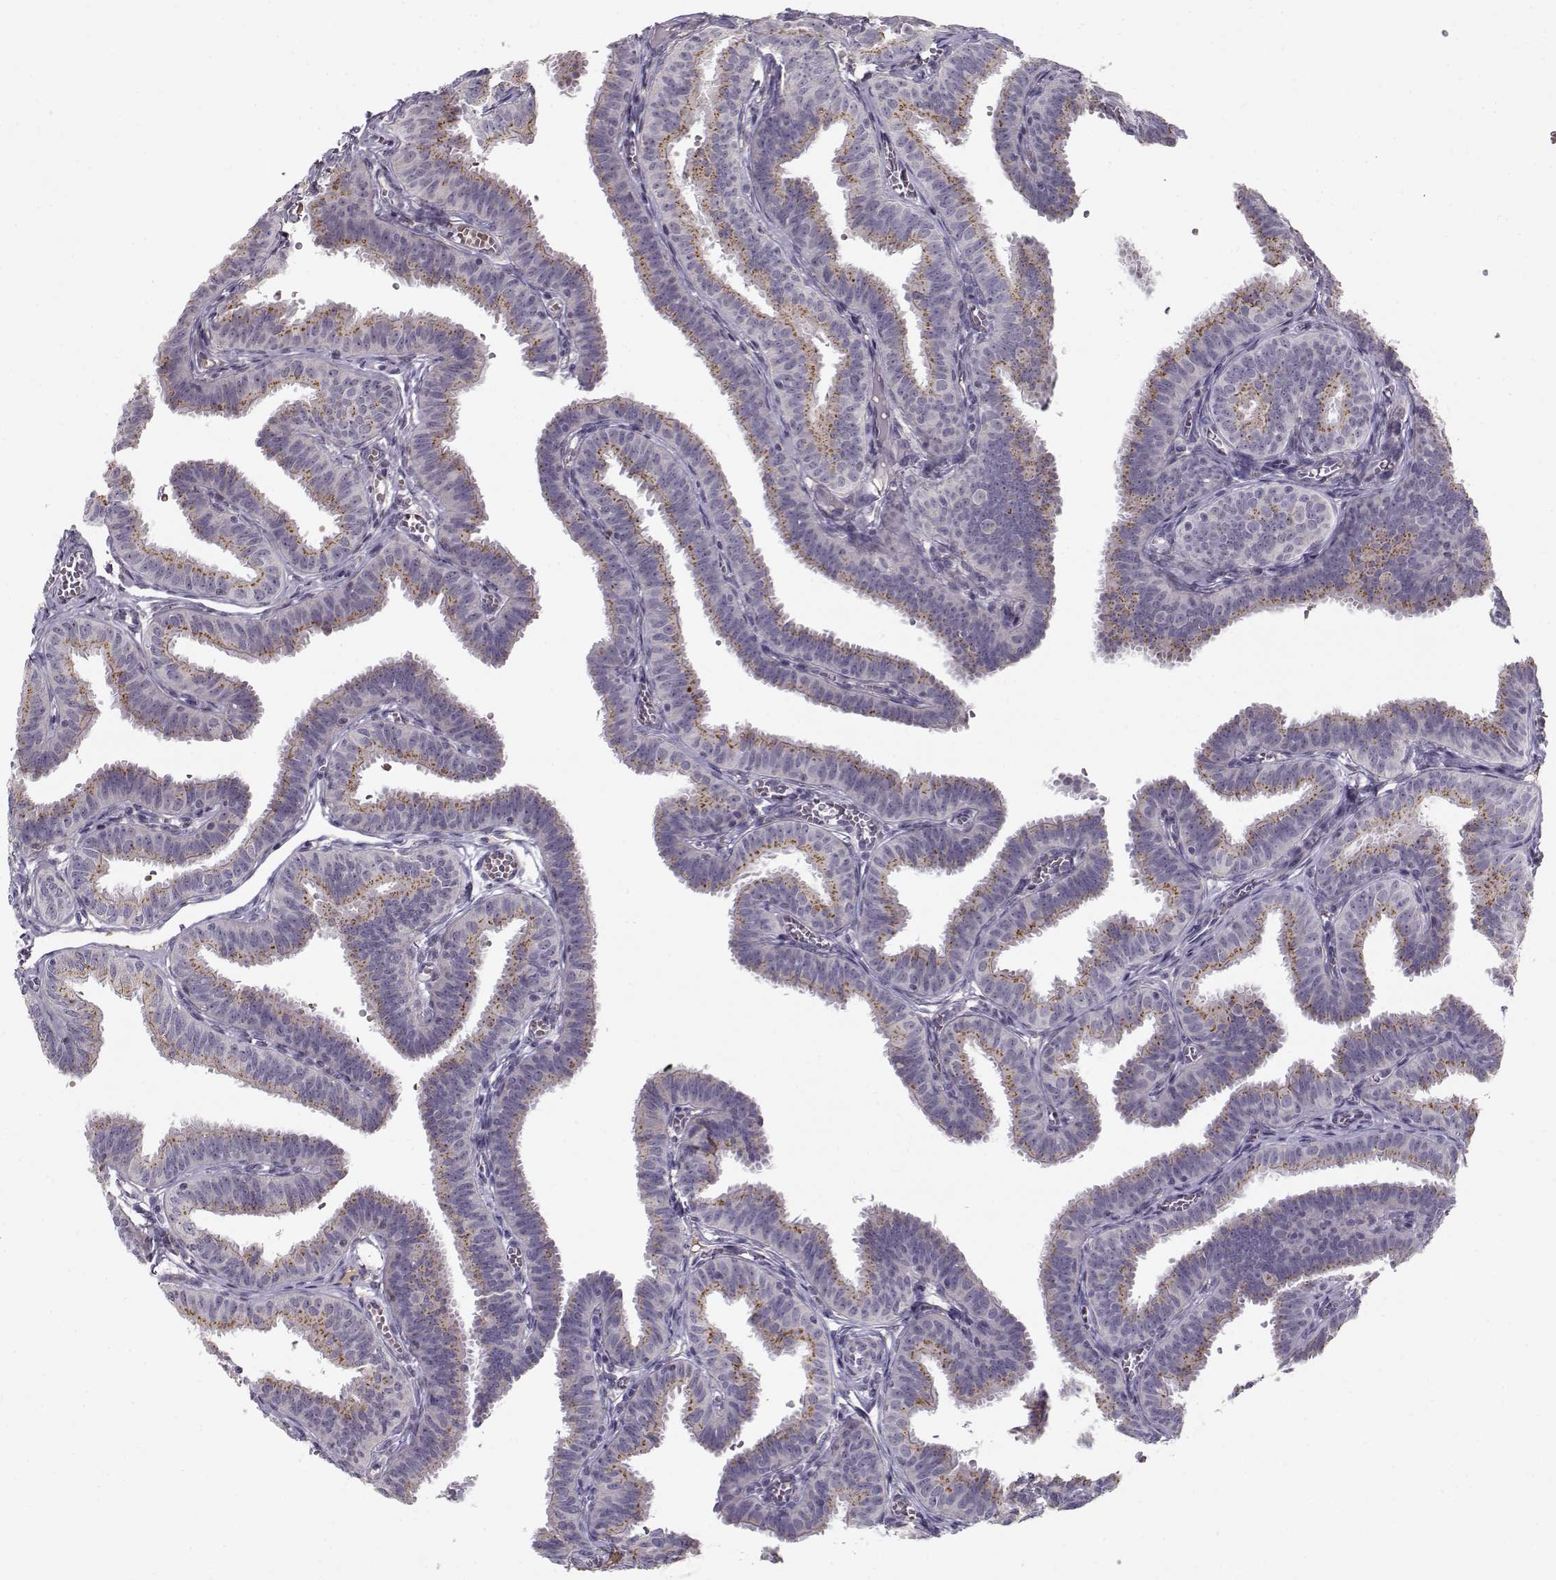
{"staining": {"intensity": "moderate", "quantity": "25%-75%", "location": "cytoplasmic/membranous"}, "tissue": "fallopian tube", "cell_type": "Glandular cells", "image_type": "normal", "snomed": [{"axis": "morphology", "description": "Normal tissue, NOS"}, {"axis": "topography", "description": "Fallopian tube"}], "caption": "Immunohistochemistry (IHC) staining of normal fallopian tube, which demonstrates medium levels of moderate cytoplasmic/membranous staining in approximately 25%-75% of glandular cells indicating moderate cytoplasmic/membranous protein expression. The staining was performed using DAB (brown) for protein detection and nuclei were counterstained in hematoxylin (blue).", "gene": "SLC4A5", "patient": {"sex": "female", "age": 25}}